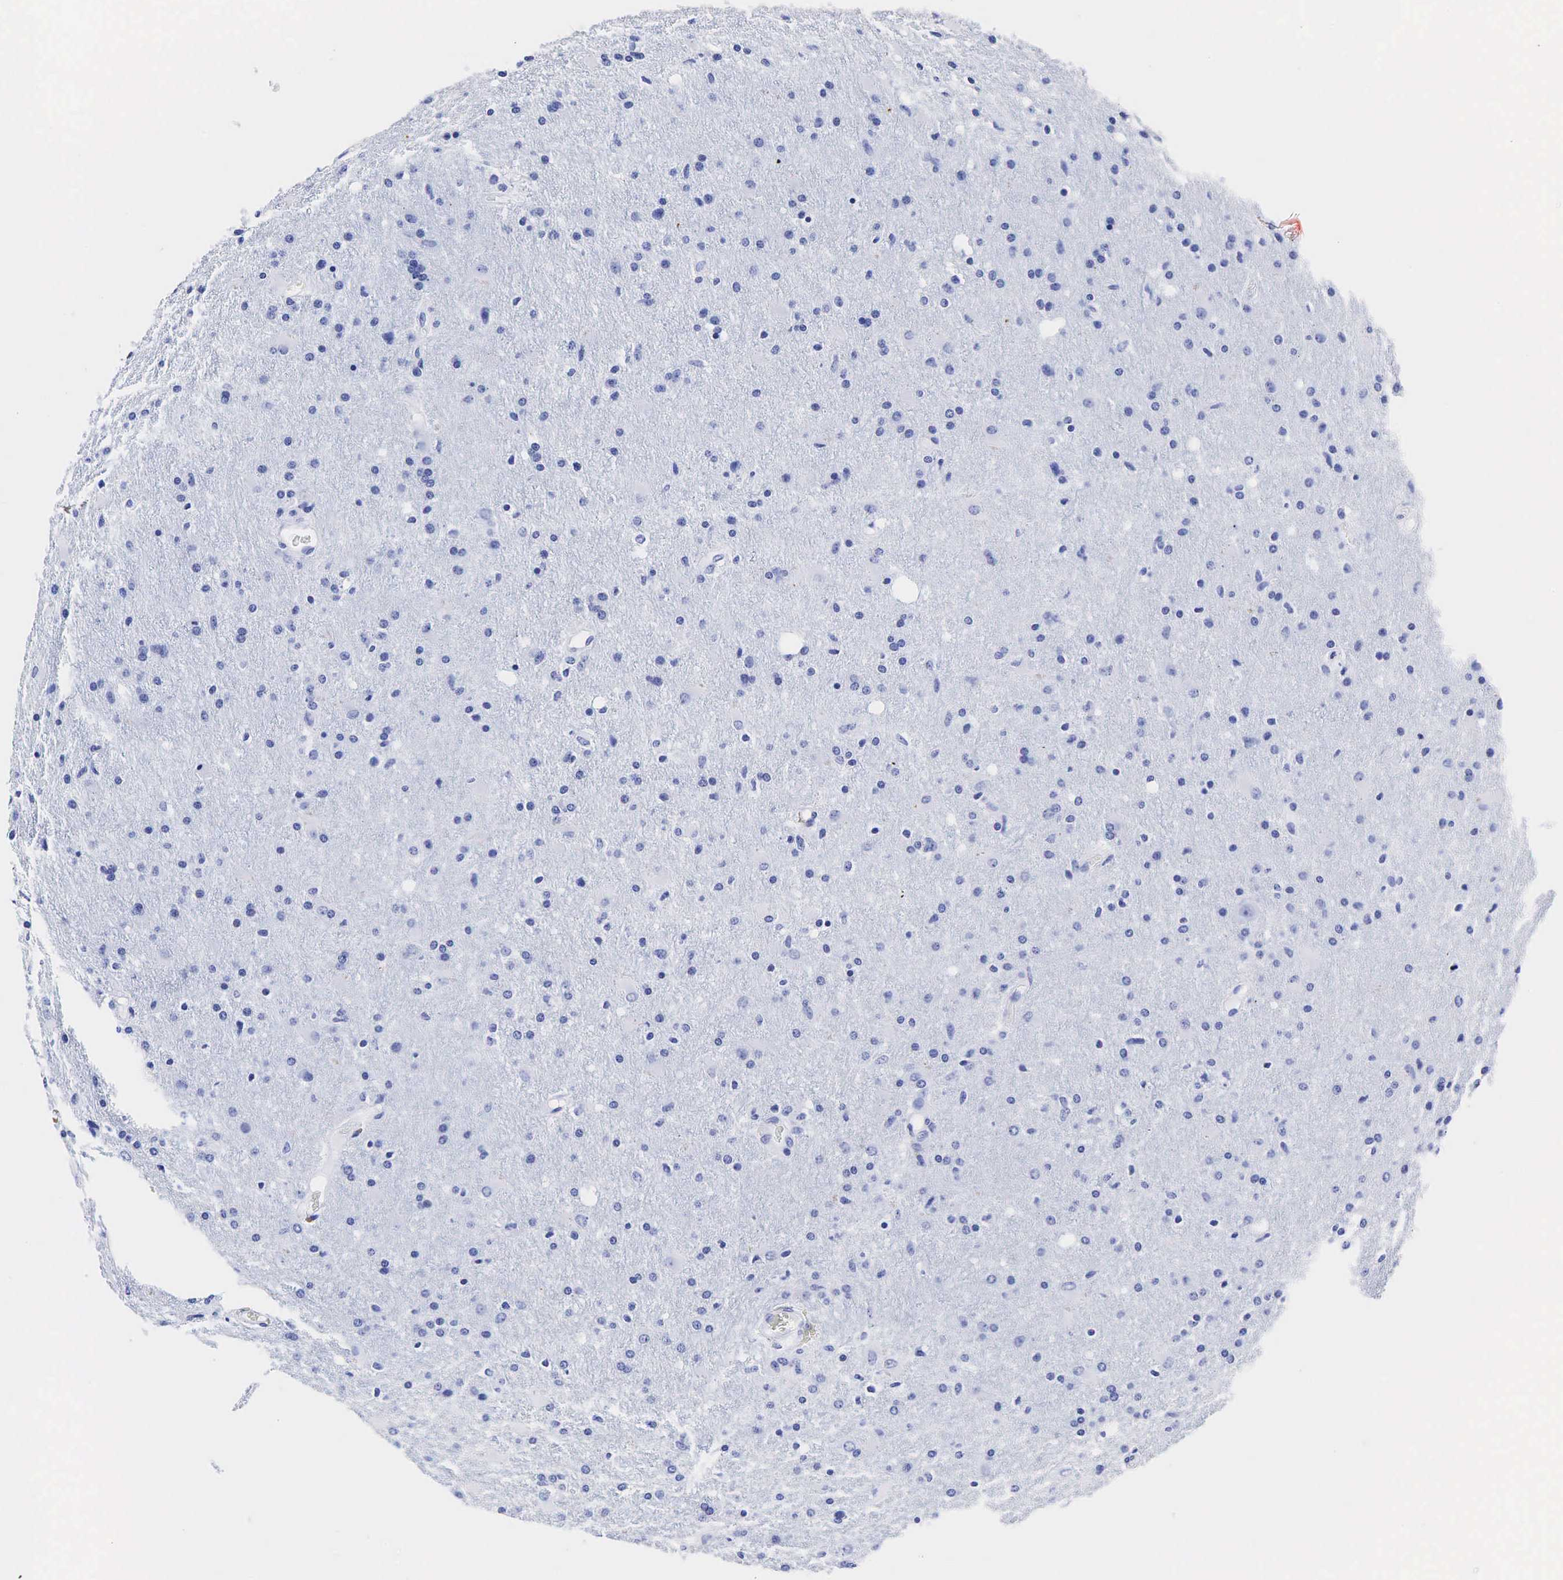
{"staining": {"intensity": "negative", "quantity": "none", "location": "none"}, "tissue": "glioma", "cell_type": "Tumor cells", "image_type": "cancer", "snomed": [{"axis": "morphology", "description": "Glioma, malignant, High grade"}, {"axis": "topography", "description": "Brain"}], "caption": "The immunohistochemistry histopathology image has no significant staining in tumor cells of glioma tissue.", "gene": "TG", "patient": {"sex": "male", "age": 68}}